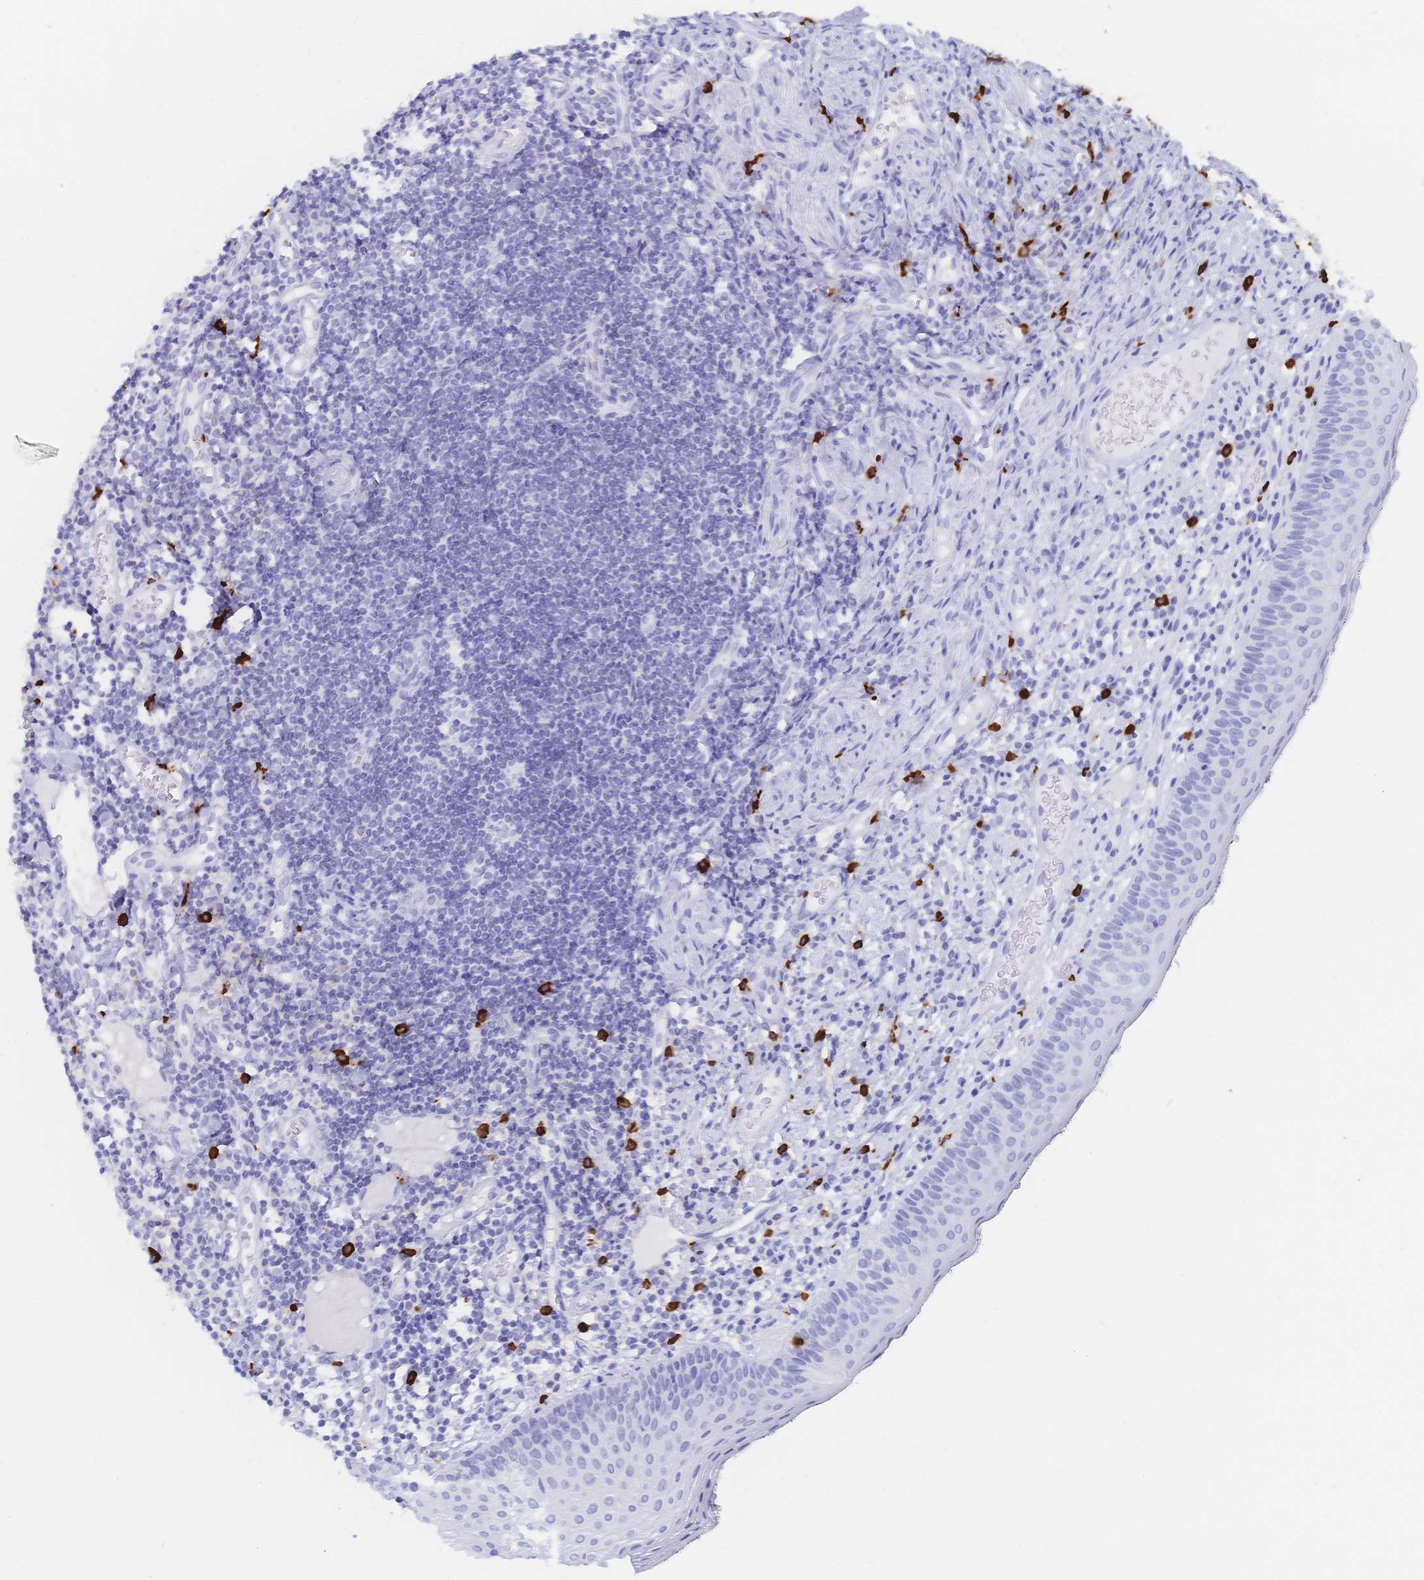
{"staining": {"intensity": "negative", "quantity": "none", "location": "none"}, "tissue": "oral mucosa", "cell_type": "Squamous epithelial cells", "image_type": "normal", "snomed": [{"axis": "morphology", "description": "Normal tissue, NOS"}, {"axis": "morphology", "description": "Squamous cell carcinoma, NOS"}, {"axis": "topography", "description": "Oral tissue"}, {"axis": "topography", "description": "Head-Neck"}], "caption": "DAB (3,3'-diaminobenzidine) immunohistochemical staining of normal human oral mucosa shows no significant staining in squamous epithelial cells. The staining is performed using DAB brown chromogen with nuclei counter-stained in using hematoxylin.", "gene": "IL2RB", "patient": {"sex": "male", "age": 58}}